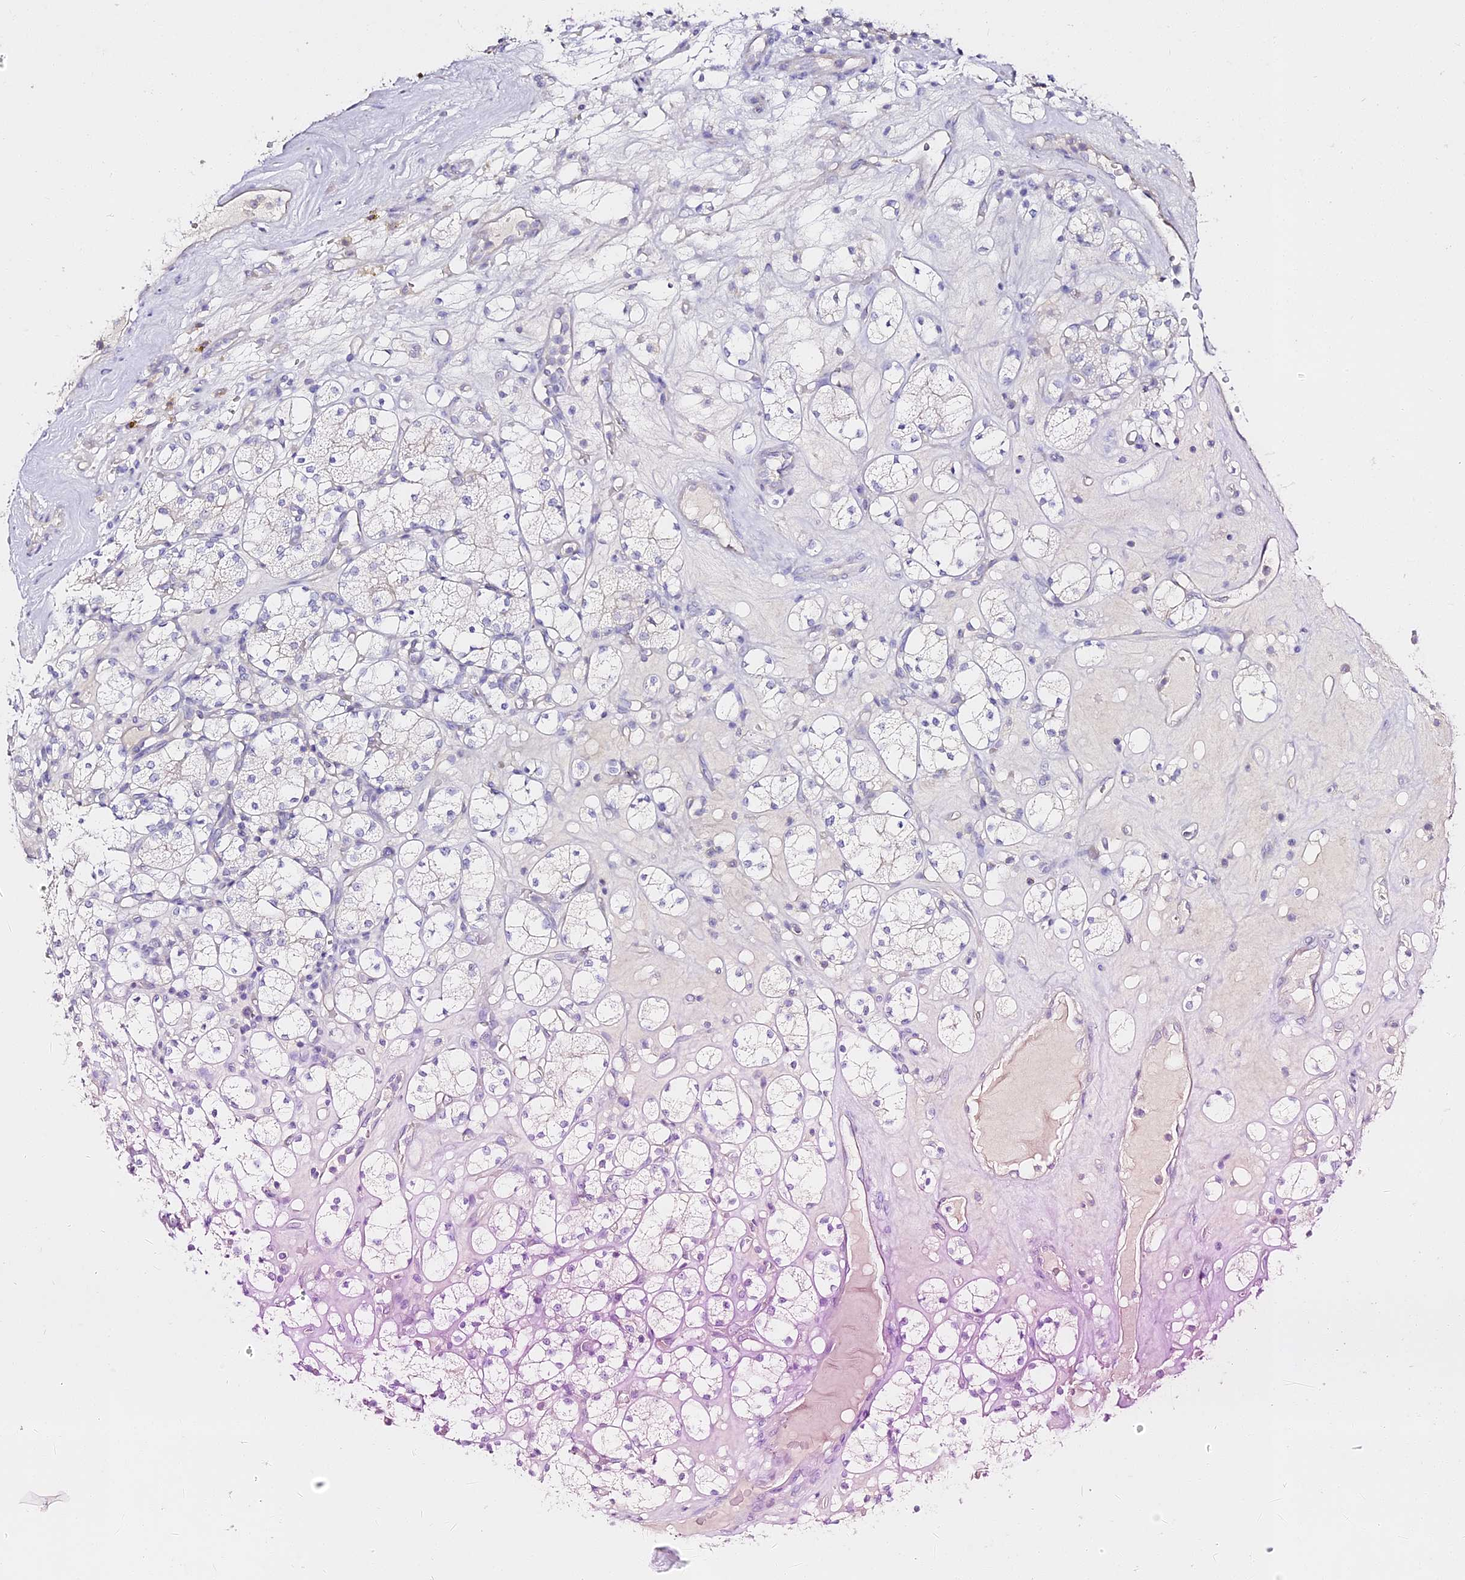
{"staining": {"intensity": "negative", "quantity": "none", "location": "none"}, "tissue": "renal cancer", "cell_type": "Tumor cells", "image_type": "cancer", "snomed": [{"axis": "morphology", "description": "Adenocarcinoma, NOS"}, {"axis": "topography", "description": "Kidney"}], "caption": "This is an immunohistochemistry (IHC) photomicrograph of human renal cancer. There is no expression in tumor cells.", "gene": "ALPG", "patient": {"sex": "male", "age": 77}}